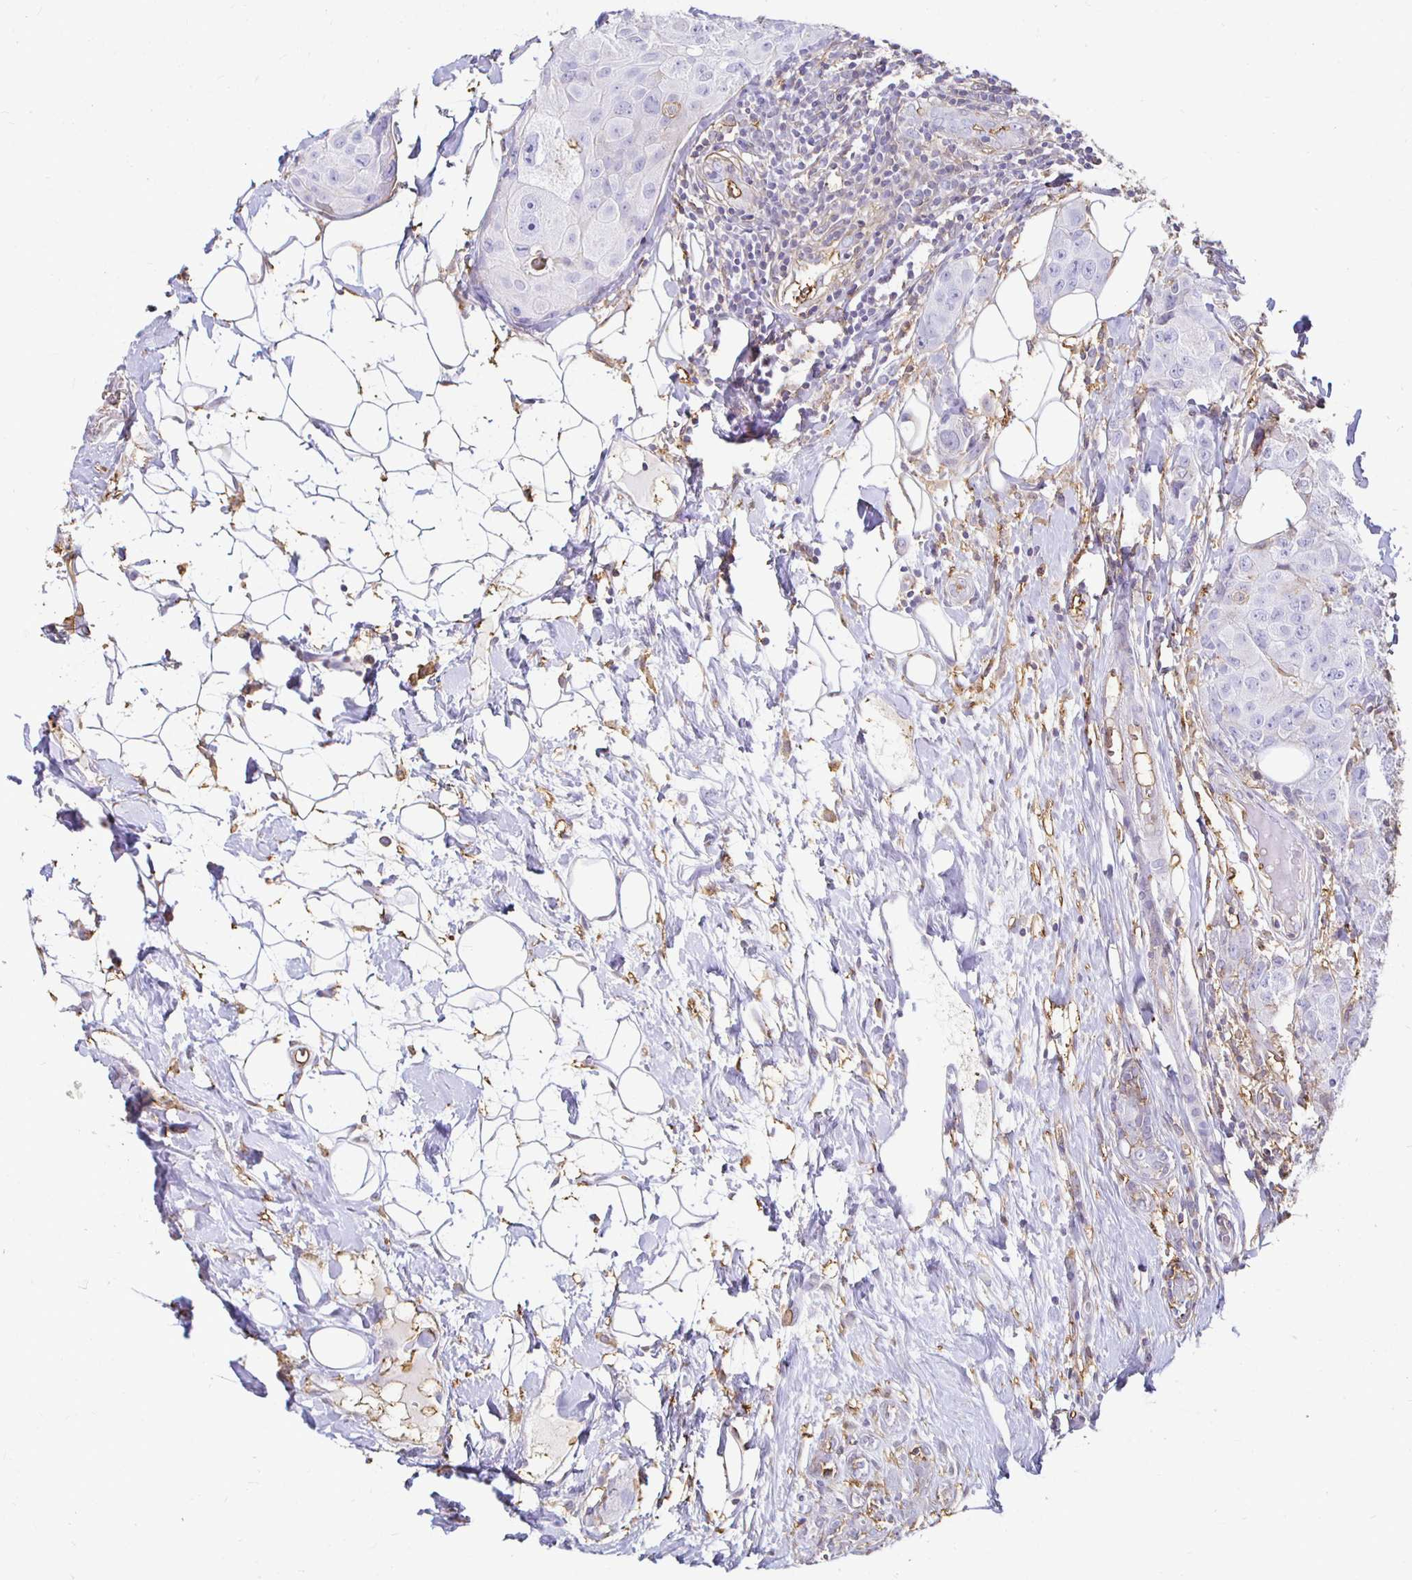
{"staining": {"intensity": "negative", "quantity": "none", "location": "none"}, "tissue": "breast cancer", "cell_type": "Tumor cells", "image_type": "cancer", "snomed": [{"axis": "morphology", "description": "Duct carcinoma"}, {"axis": "topography", "description": "Breast"}], "caption": "Immunohistochemistry micrograph of human breast cancer stained for a protein (brown), which shows no positivity in tumor cells. (DAB immunohistochemistry (IHC) visualized using brightfield microscopy, high magnification).", "gene": "TAS1R3", "patient": {"sex": "female", "age": 43}}